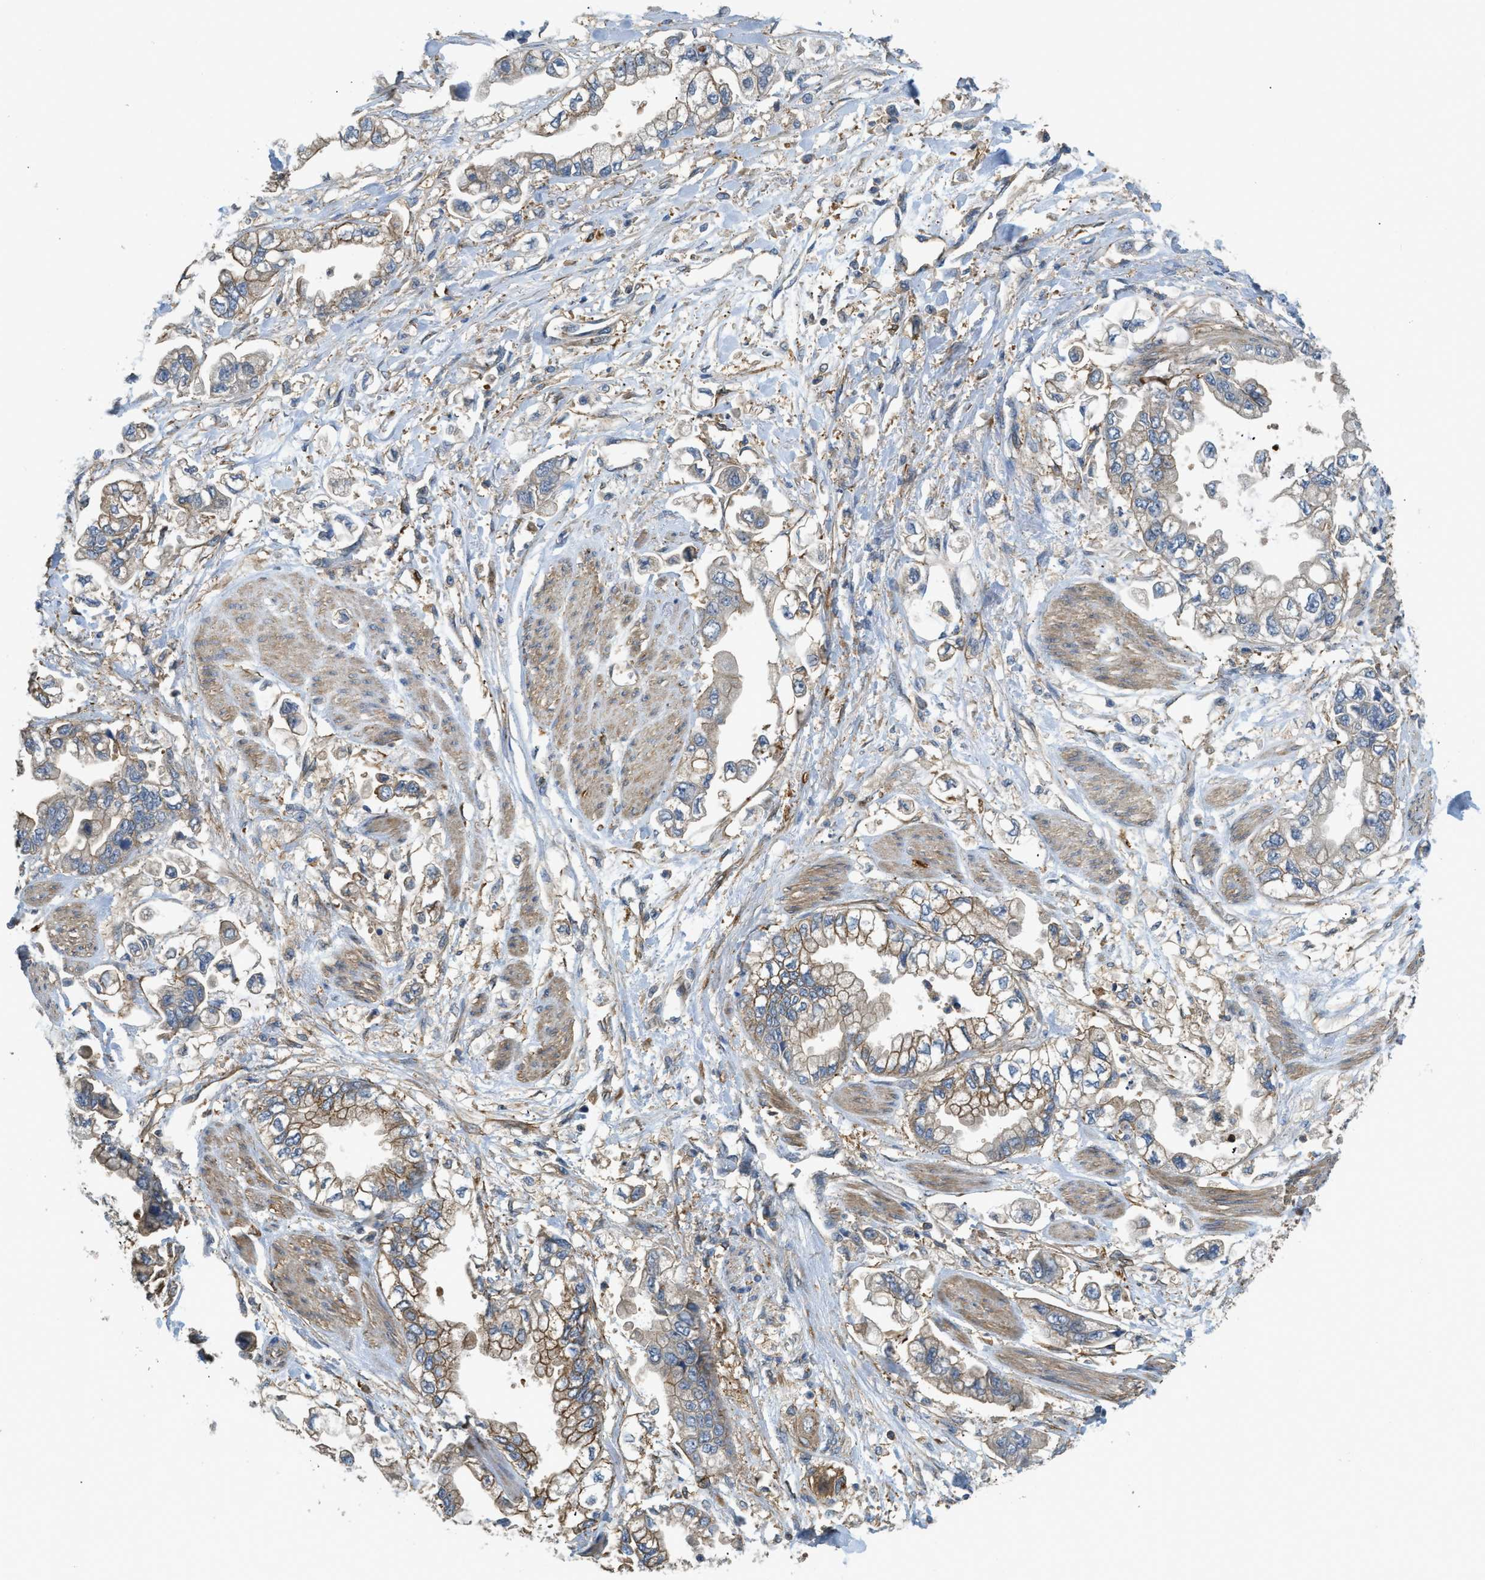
{"staining": {"intensity": "moderate", "quantity": "<25%", "location": "cytoplasmic/membranous"}, "tissue": "stomach cancer", "cell_type": "Tumor cells", "image_type": "cancer", "snomed": [{"axis": "morphology", "description": "Normal tissue, NOS"}, {"axis": "morphology", "description": "Adenocarcinoma, NOS"}, {"axis": "topography", "description": "Stomach"}], "caption": "The immunohistochemical stain labels moderate cytoplasmic/membranous positivity in tumor cells of stomach cancer (adenocarcinoma) tissue.", "gene": "BAG4", "patient": {"sex": "male", "age": 62}}